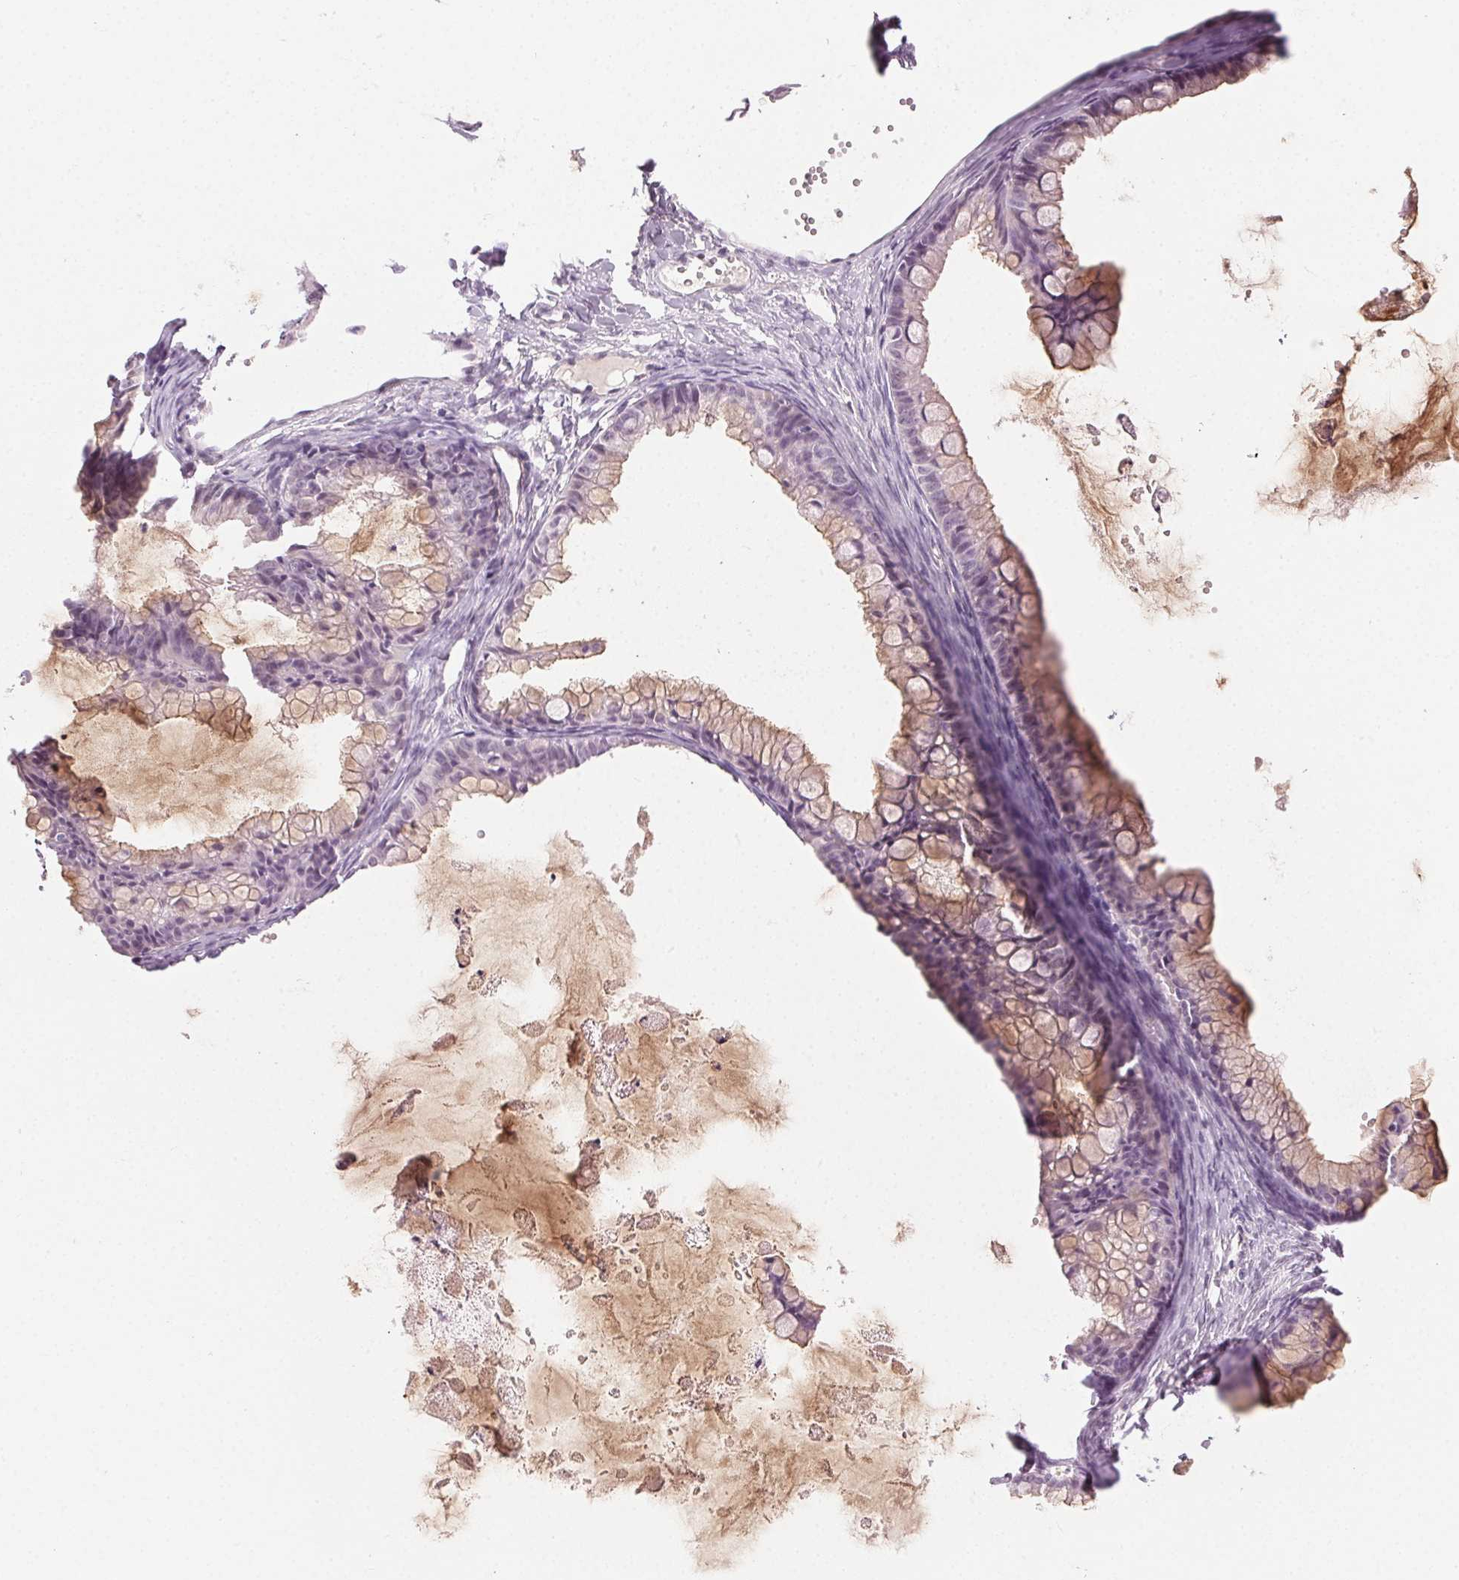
{"staining": {"intensity": "weak", "quantity": "<25%", "location": "cytoplasmic/membranous"}, "tissue": "ovarian cancer", "cell_type": "Tumor cells", "image_type": "cancer", "snomed": [{"axis": "morphology", "description": "Cystadenocarcinoma, mucinous, NOS"}, {"axis": "topography", "description": "Ovary"}], "caption": "This is a photomicrograph of immunohistochemistry staining of mucinous cystadenocarcinoma (ovarian), which shows no positivity in tumor cells.", "gene": "HSF5", "patient": {"sex": "female", "age": 35}}